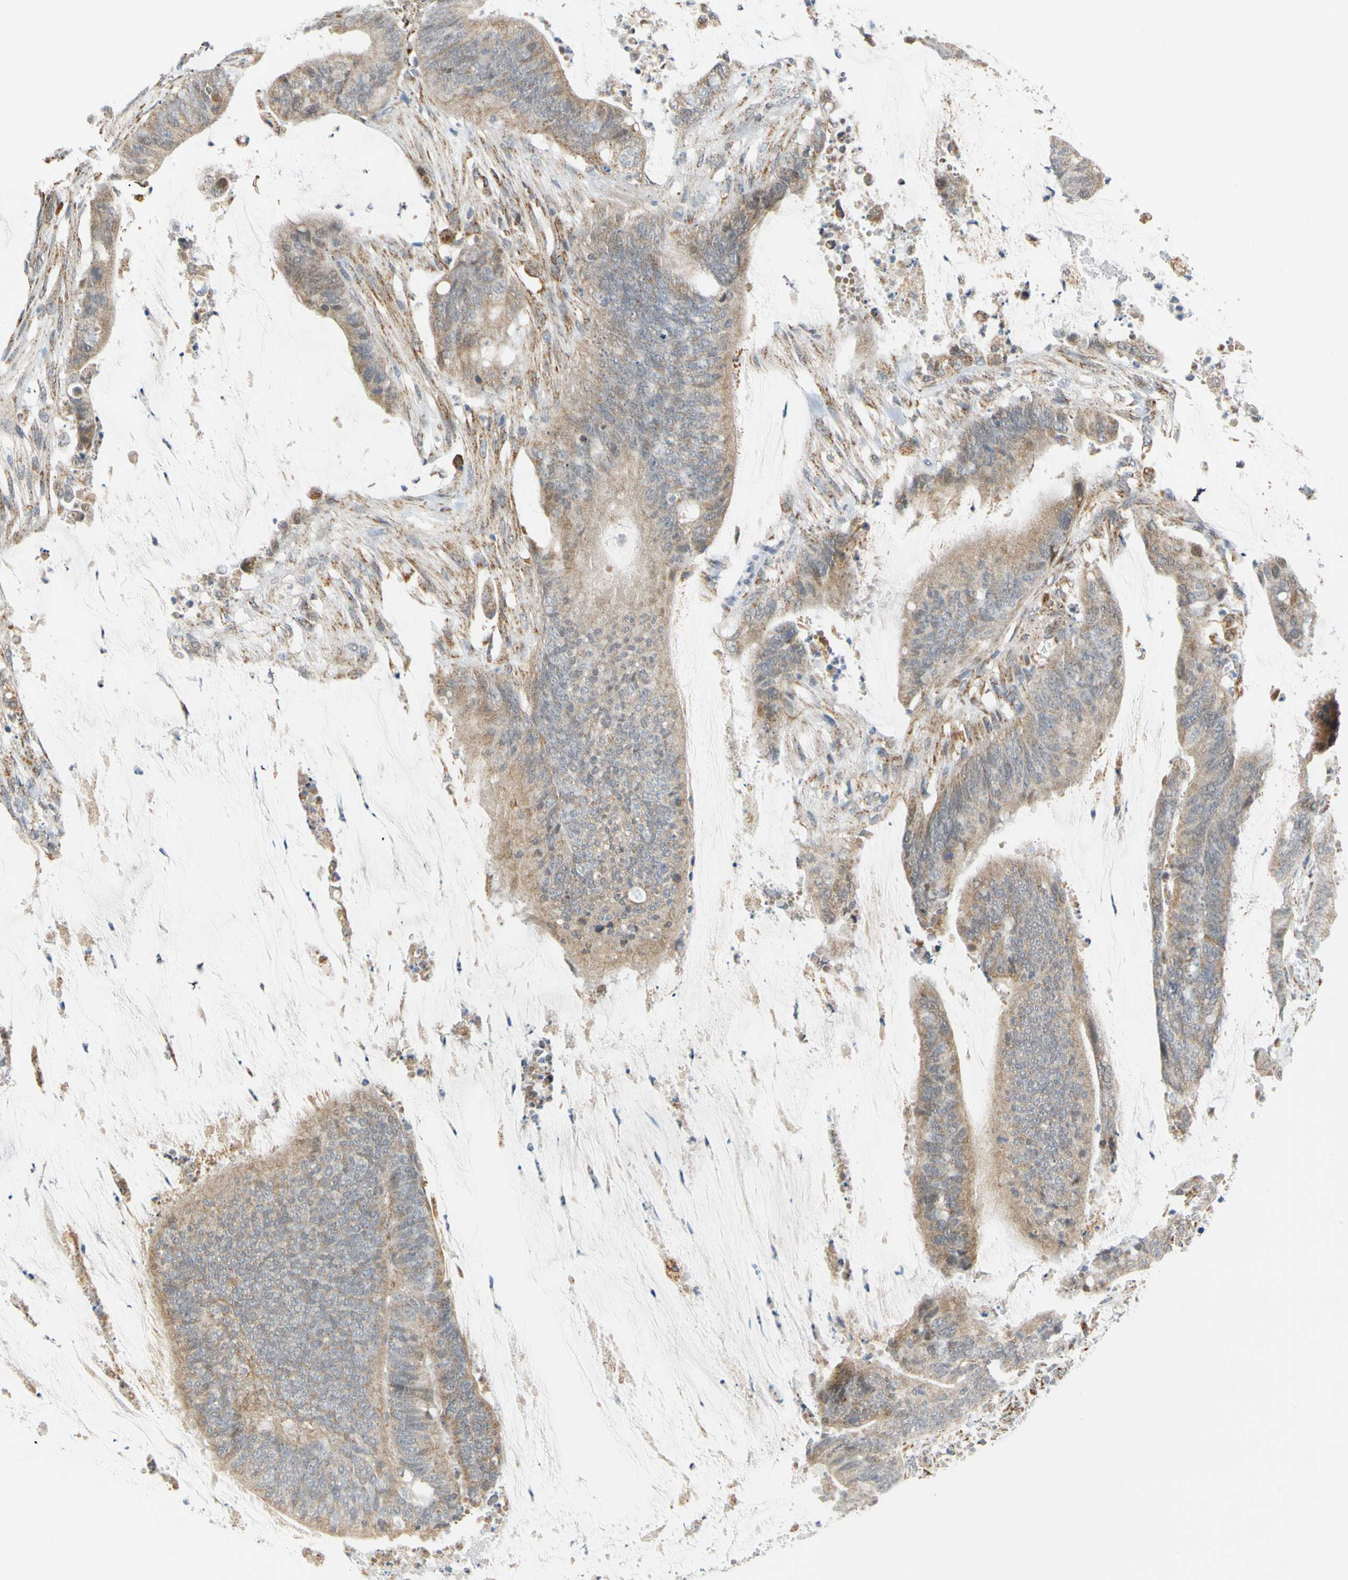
{"staining": {"intensity": "weak", "quantity": ">75%", "location": "cytoplasmic/membranous"}, "tissue": "colorectal cancer", "cell_type": "Tumor cells", "image_type": "cancer", "snomed": [{"axis": "morphology", "description": "Adenocarcinoma, NOS"}, {"axis": "topography", "description": "Rectum"}], "caption": "This image reveals colorectal adenocarcinoma stained with immunohistochemistry (IHC) to label a protein in brown. The cytoplasmic/membranous of tumor cells show weak positivity for the protein. Nuclei are counter-stained blue.", "gene": "SFXN3", "patient": {"sex": "female", "age": 66}}